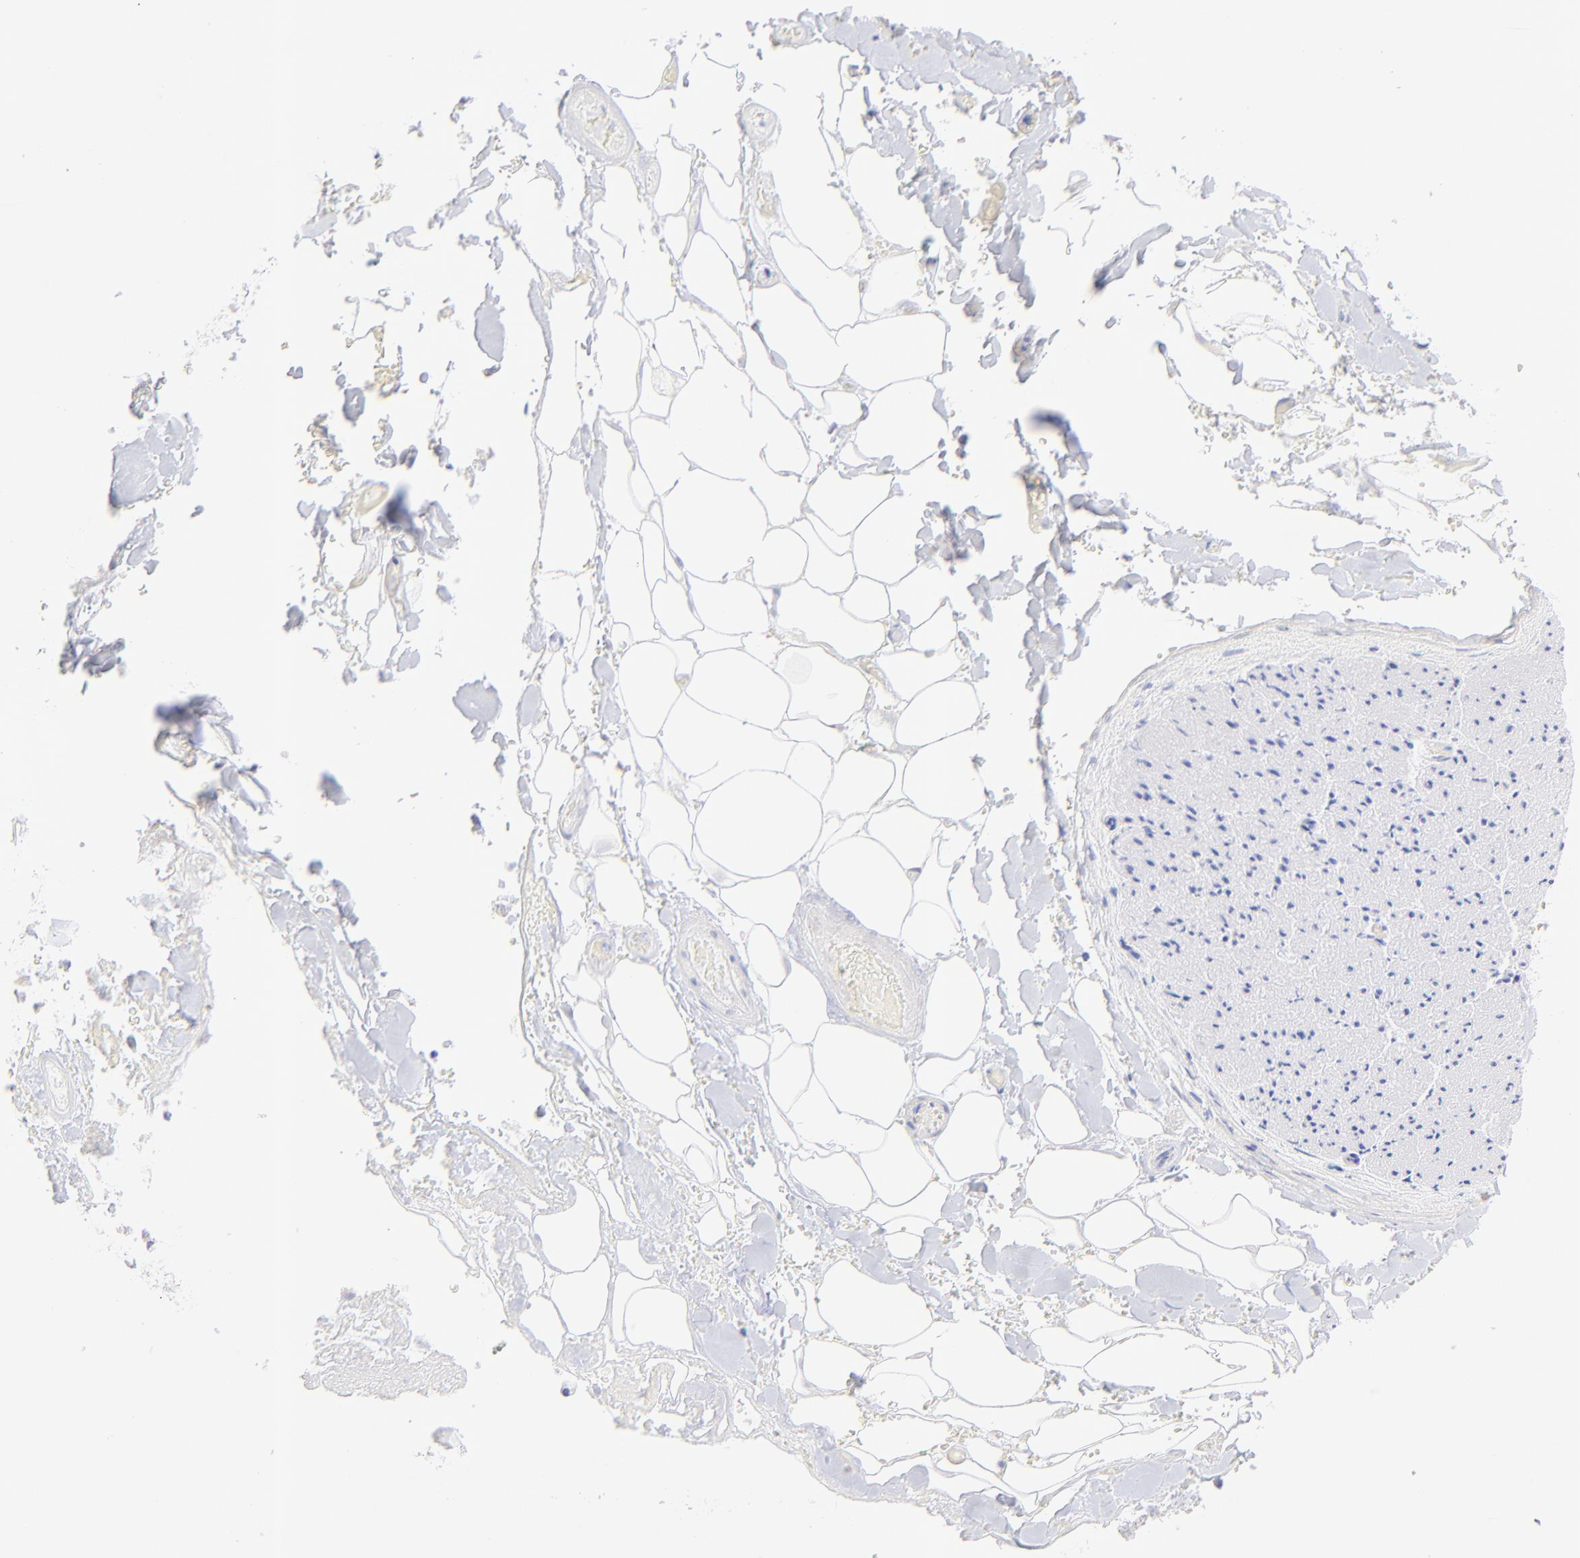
{"staining": {"intensity": "negative", "quantity": "none", "location": "none"}, "tissue": "adipose tissue", "cell_type": "Adipocytes", "image_type": "normal", "snomed": [{"axis": "morphology", "description": "Normal tissue, NOS"}, {"axis": "morphology", "description": "Cholangiocarcinoma"}, {"axis": "topography", "description": "Liver"}, {"axis": "topography", "description": "Peripheral nerve tissue"}], "caption": "An image of human adipose tissue is negative for staining in adipocytes. (DAB immunohistochemistry visualized using brightfield microscopy, high magnification).", "gene": "C1QTNF6", "patient": {"sex": "male", "age": 50}}